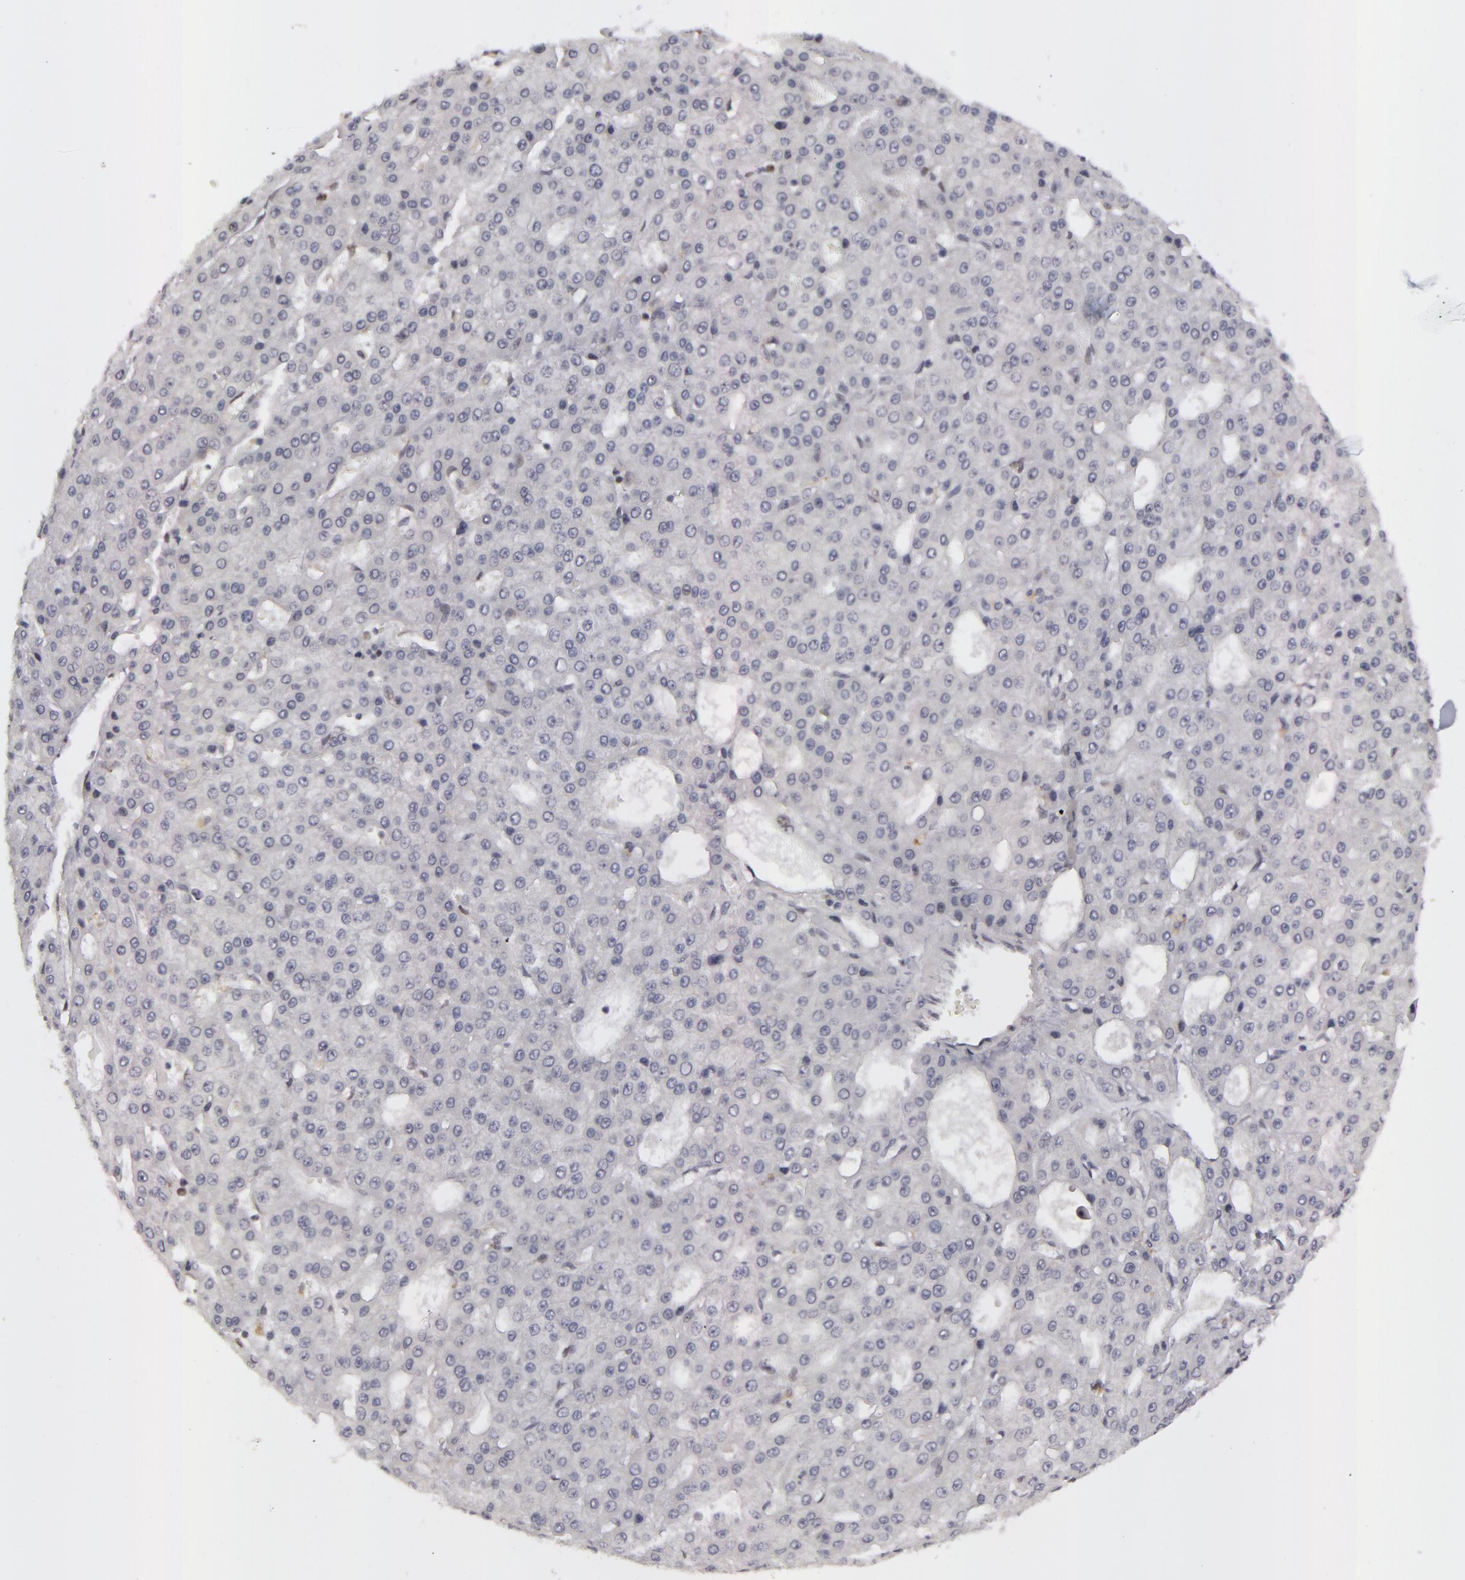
{"staining": {"intensity": "negative", "quantity": "none", "location": "none"}, "tissue": "liver cancer", "cell_type": "Tumor cells", "image_type": "cancer", "snomed": [{"axis": "morphology", "description": "Carcinoma, Hepatocellular, NOS"}, {"axis": "topography", "description": "Liver"}], "caption": "This is a image of immunohistochemistry (IHC) staining of liver cancer (hepatocellular carcinoma), which shows no positivity in tumor cells. (Brightfield microscopy of DAB immunohistochemistry (IHC) at high magnification).", "gene": "RRP7A", "patient": {"sex": "male", "age": 47}}